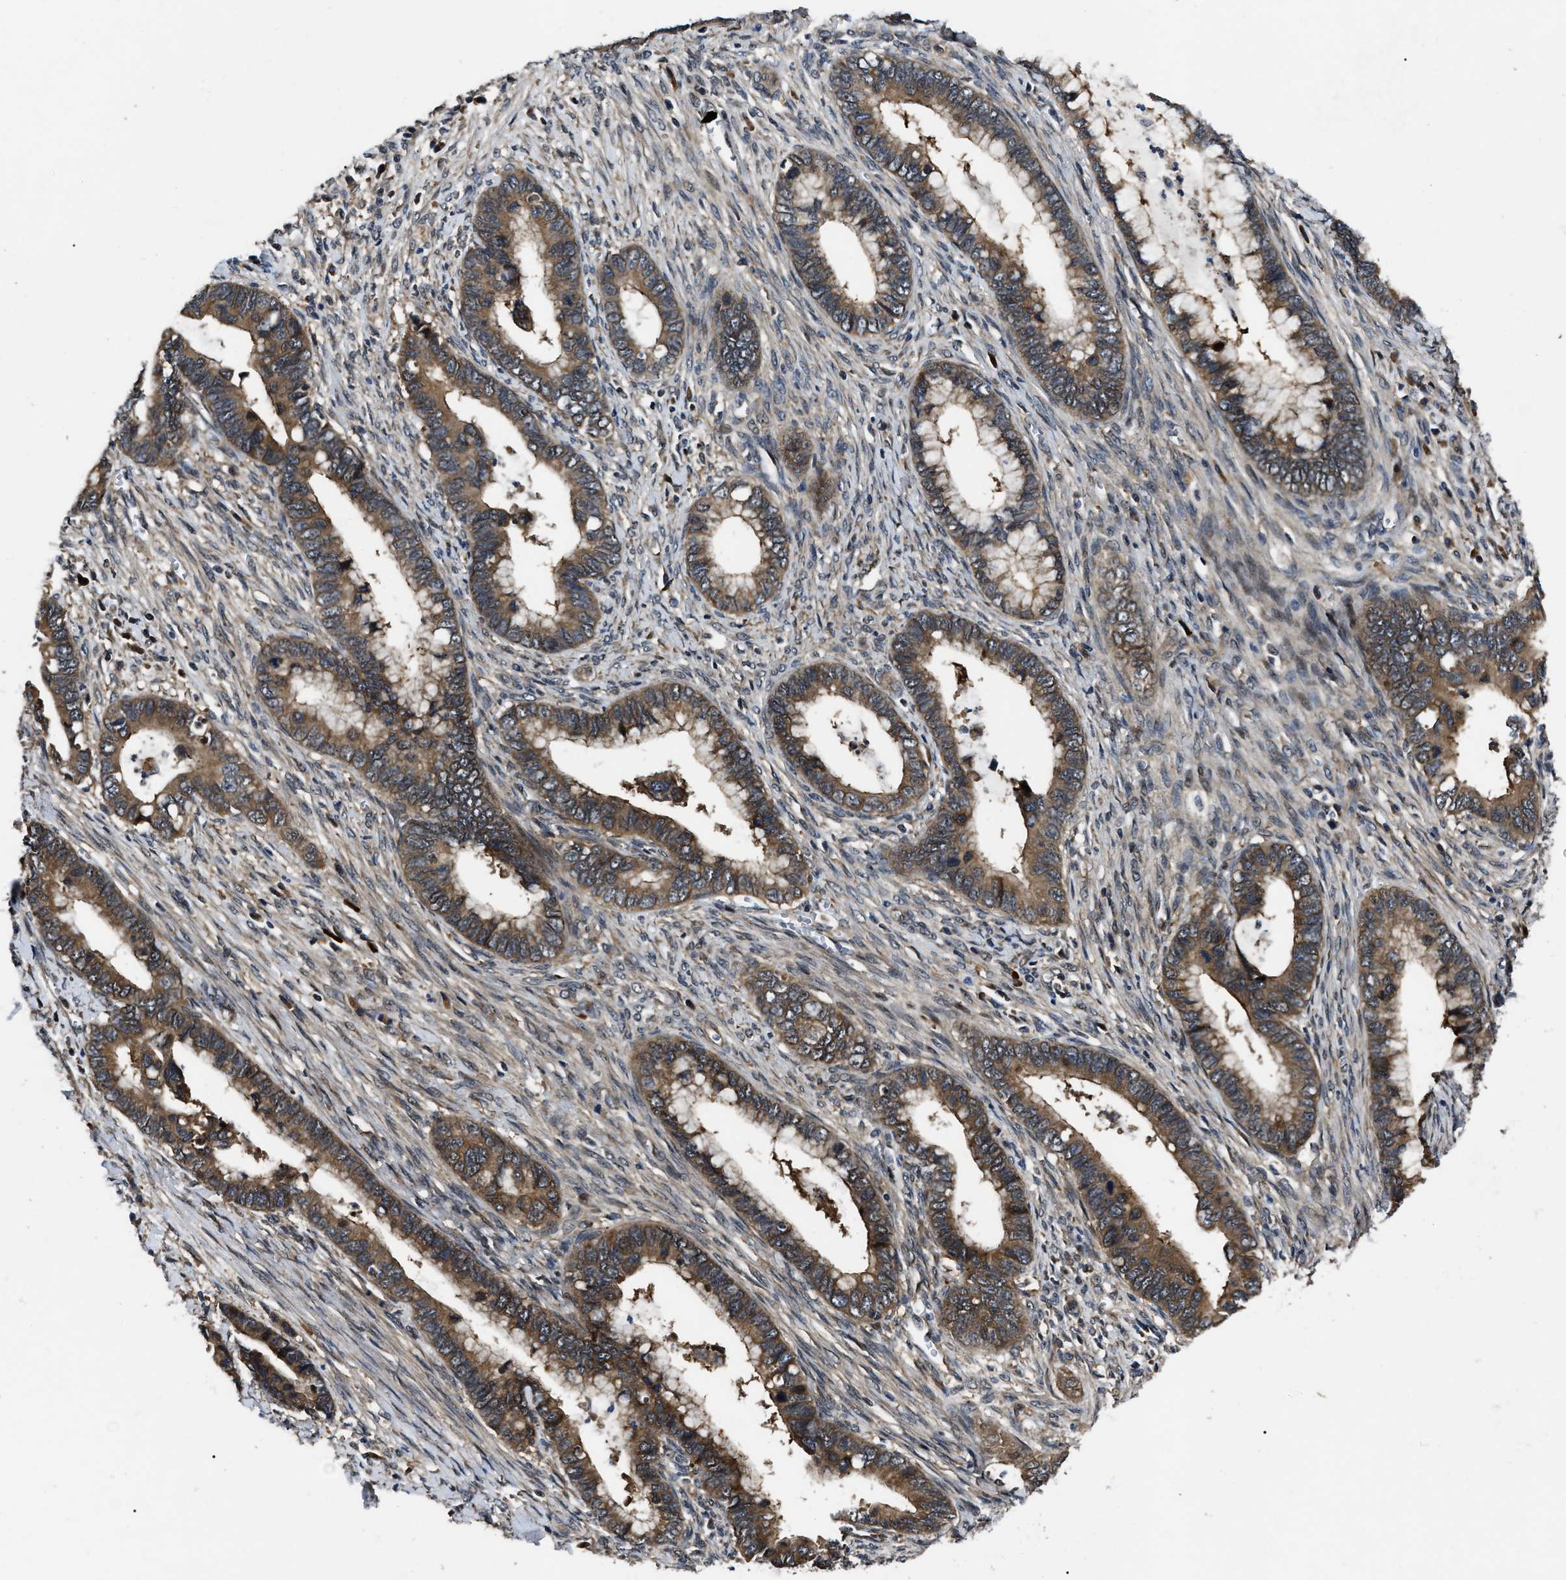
{"staining": {"intensity": "moderate", "quantity": ">75%", "location": "cytoplasmic/membranous"}, "tissue": "cervical cancer", "cell_type": "Tumor cells", "image_type": "cancer", "snomed": [{"axis": "morphology", "description": "Adenocarcinoma, NOS"}, {"axis": "topography", "description": "Cervix"}], "caption": "Cervical adenocarcinoma was stained to show a protein in brown. There is medium levels of moderate cytoplasmic/membranous positivity in approximately >75% of tumor cells.", "gene": "PPWD1", "patient": {"sex": "female", "age": 44}}